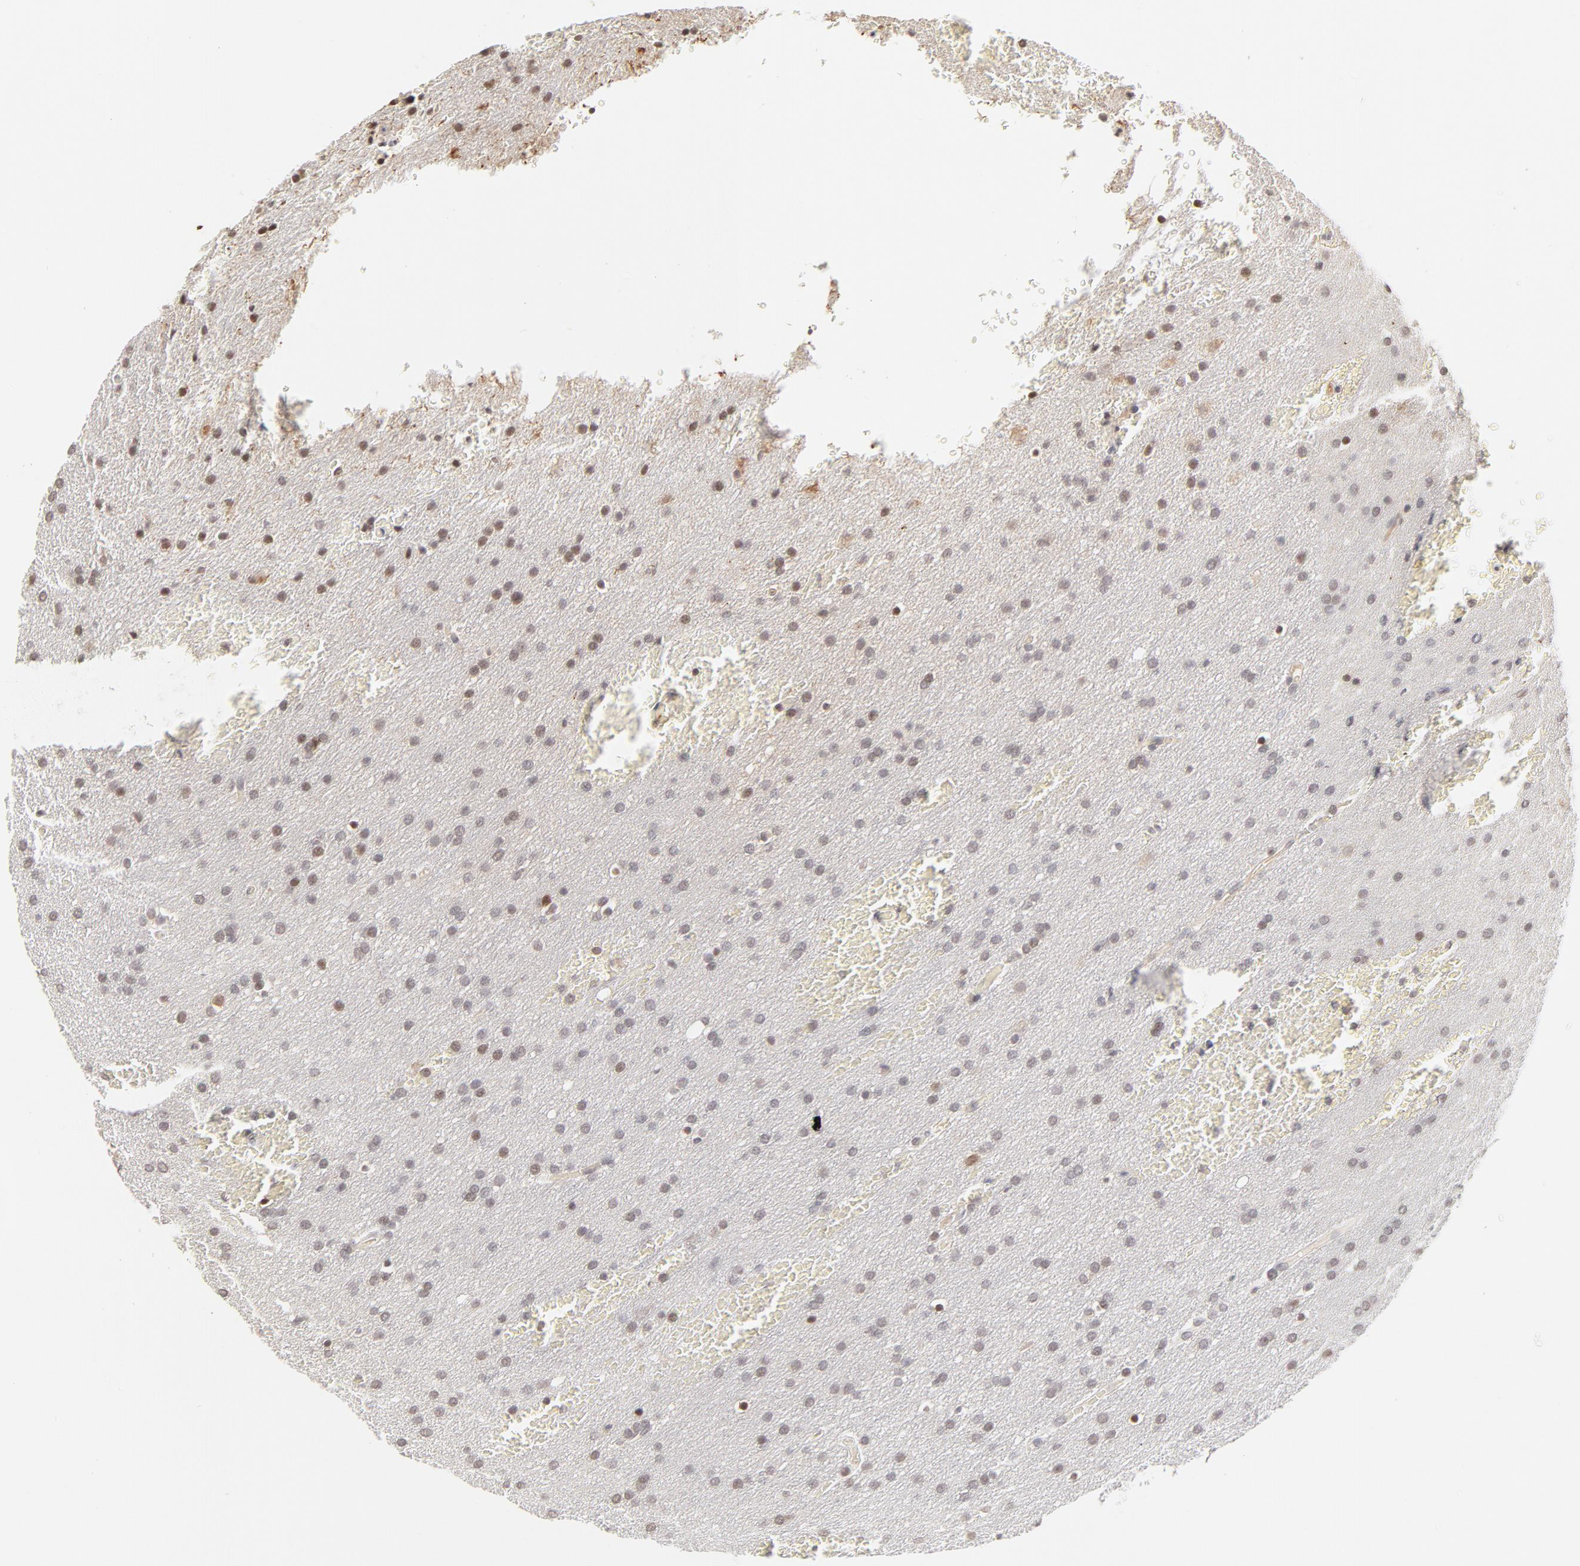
{"staining": {"intensity": "moderate", "quantity": "<25%", "location": "nuclear"}, "tissue": "glioma", "cell_type": "Tumor cells", "image_type": "cancer", "snomed": [{"axis": "morphology", "description": "Glioma, malignant, Low grade"}, {"axis": "topography", "description": "Brain"}], "caption": "High-magnification brightfield microscopy of glioma stained with DAB (3,3'-diaminobenzidine) (brown) and counterstained with hematoxylin (blue). tumor cells exhibit moderate nuclear expression is appreciated in approximately<25% of cells.", "gene": "PBX3", "patient": {"sex": "female", "age": 32}}